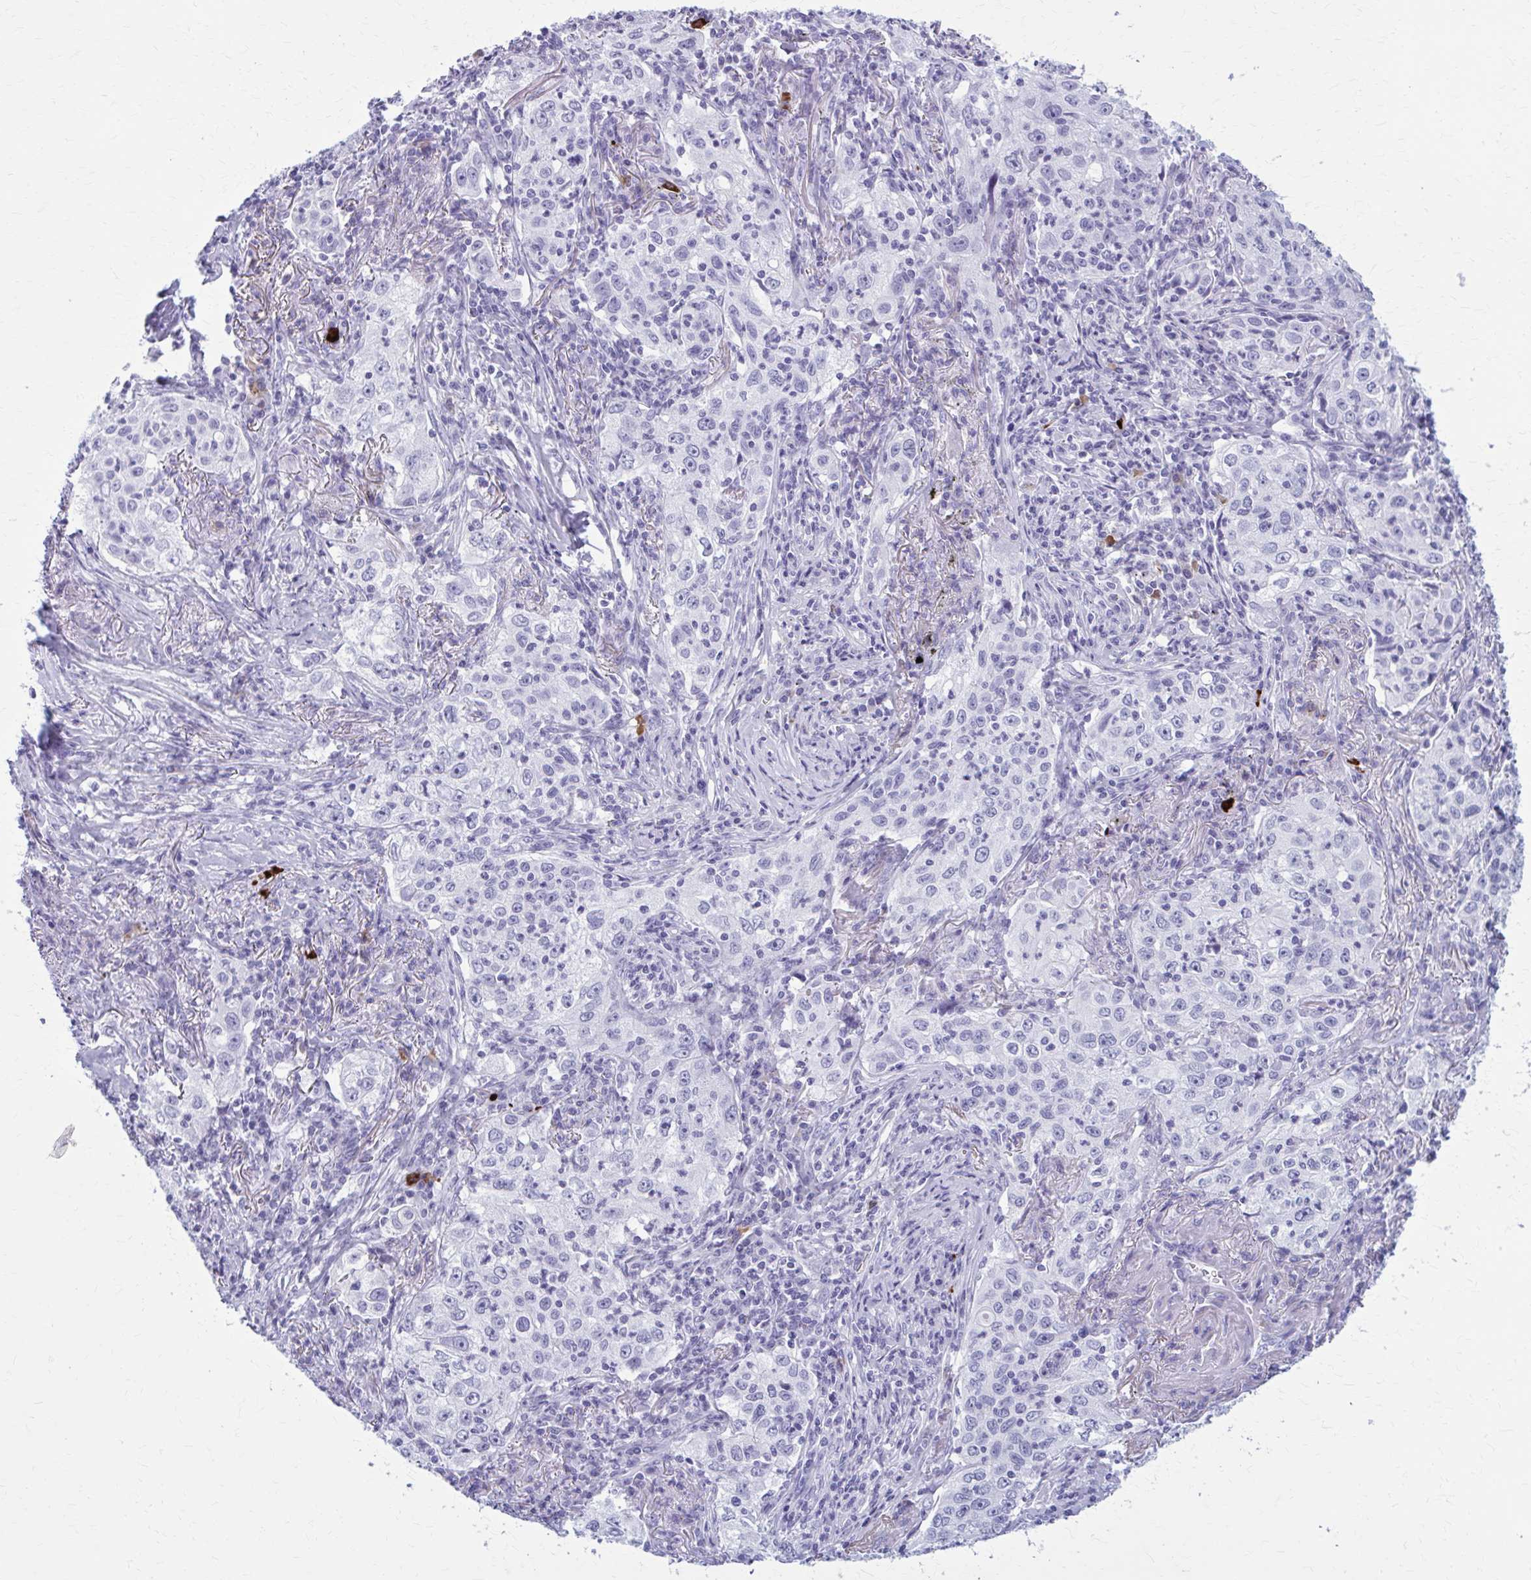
{"staining": {"intensity": "negative", "quantity": "none", "location": "none"}, "tissue": "lung cancer", "cell_type": "Tumor cells", "image_type": "cancer", "snomed": [{"axis": "morphology", "description": "Squamous cell carcinoma, NOS"}, {"axis": "topography", "description": "Lung"}], "caption": "Tumor cells show no significant protein staining in lung cancer (squamous cell carcinoma).", "gene": "ZDHHC7", "patient": {"sex": "male", "age": 71}}